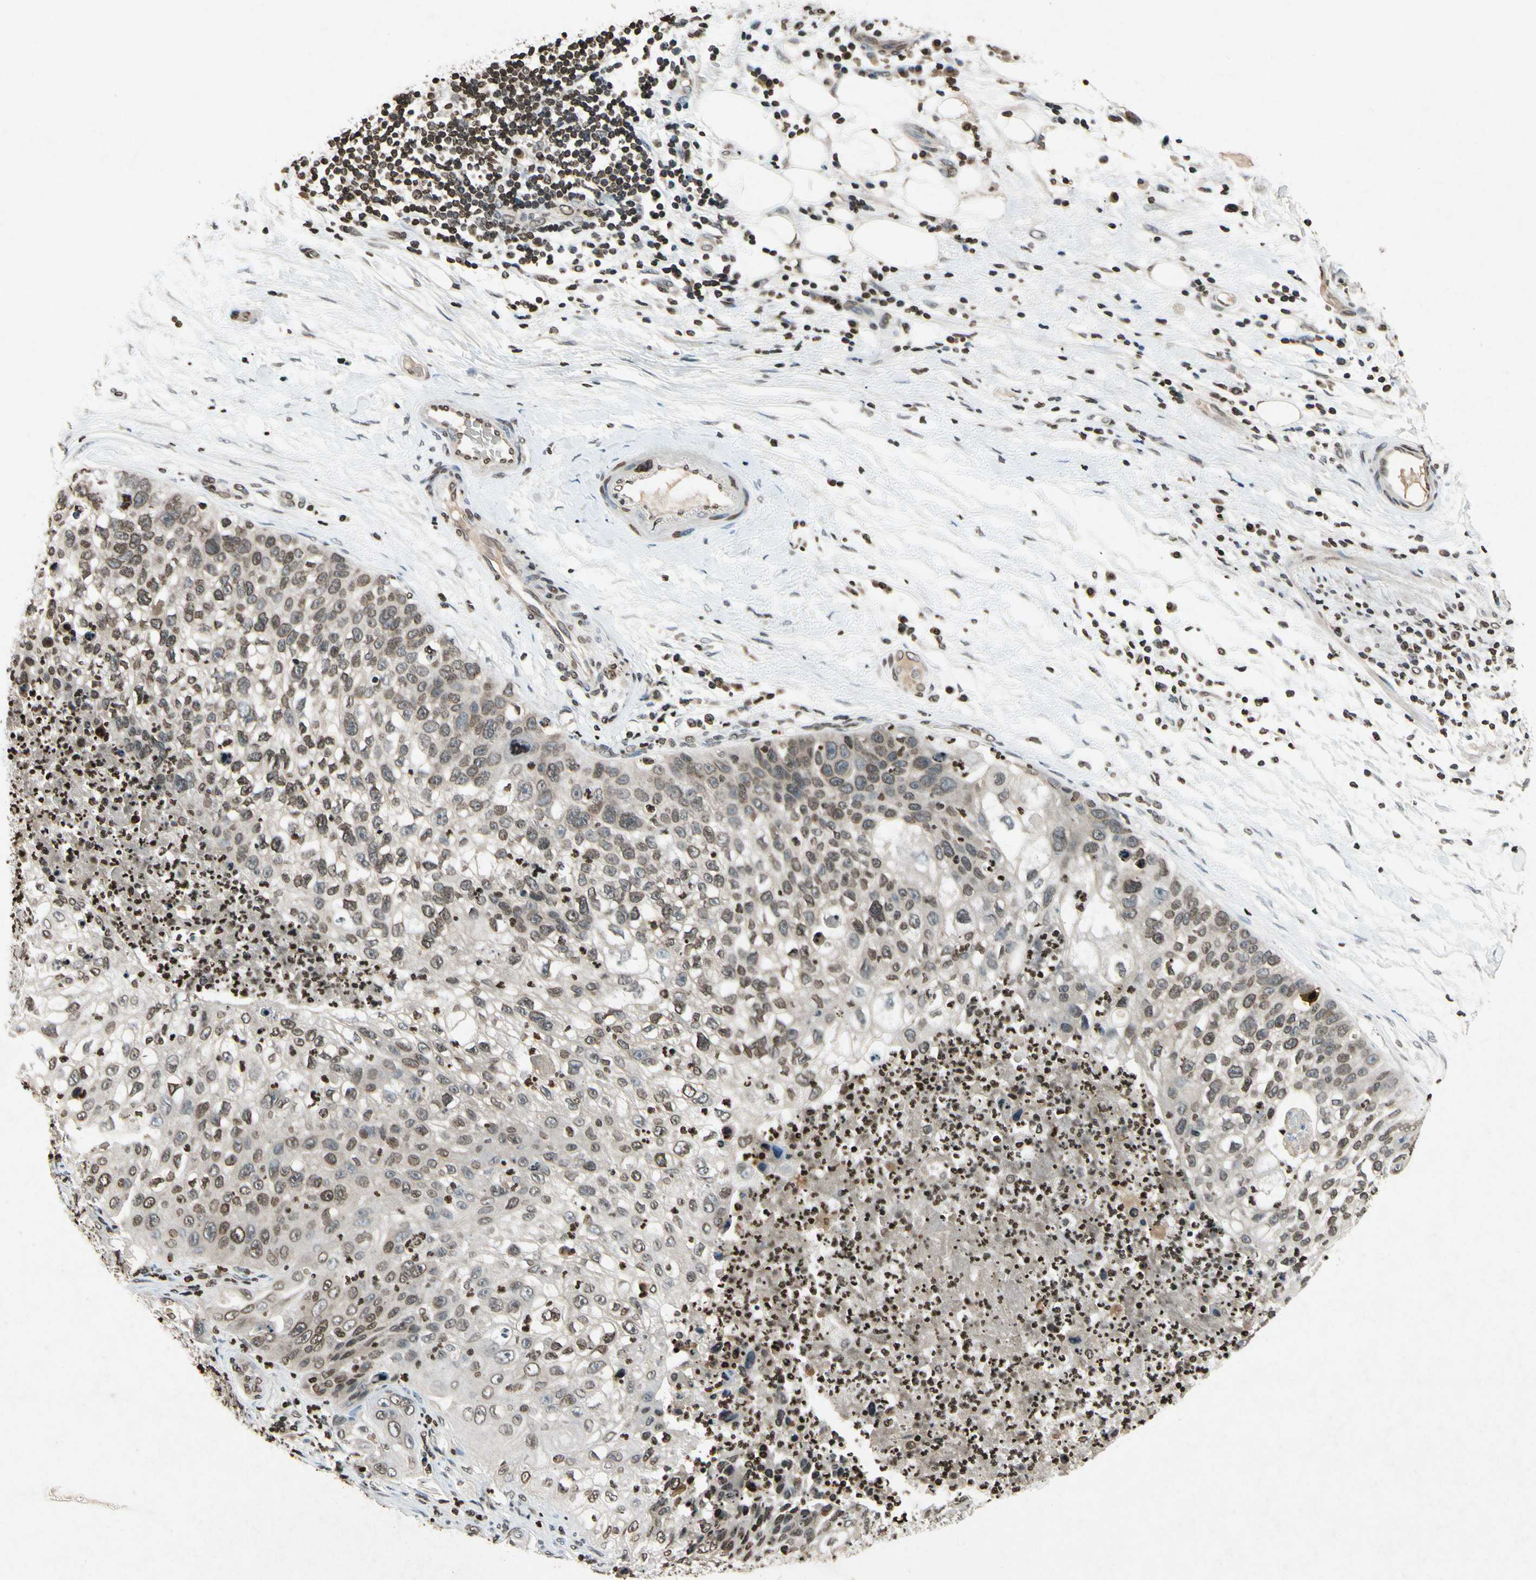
{"staining": {"intensity": "weak", "quantity": "25%-75%", "location": "nuclear"}, "tissue": "lung cancer", "cell_type": "Tumor cells", "image_type": "cancer", "snomed": [{"axis": "morphology", "description": "Inflammation, NOS"}, {"axis": "morphology", "description": "Squamous cell carcinoma, NOS"}, {"axis": "topography", "description": "Lymph node"}, {"axis": "topography", "description": "Soft tissue"}, {"axis": "topography", "description": "Lung"}], "caption": "About 25%-75% of tumor cells in lung cancer (squamous cell carcinoma) demonstrate weak nuclear protein expression as visualized by brown immunohistochemical staining.", "gene": "HOXB3", "patient": {"sex": "male", "age": 66}}